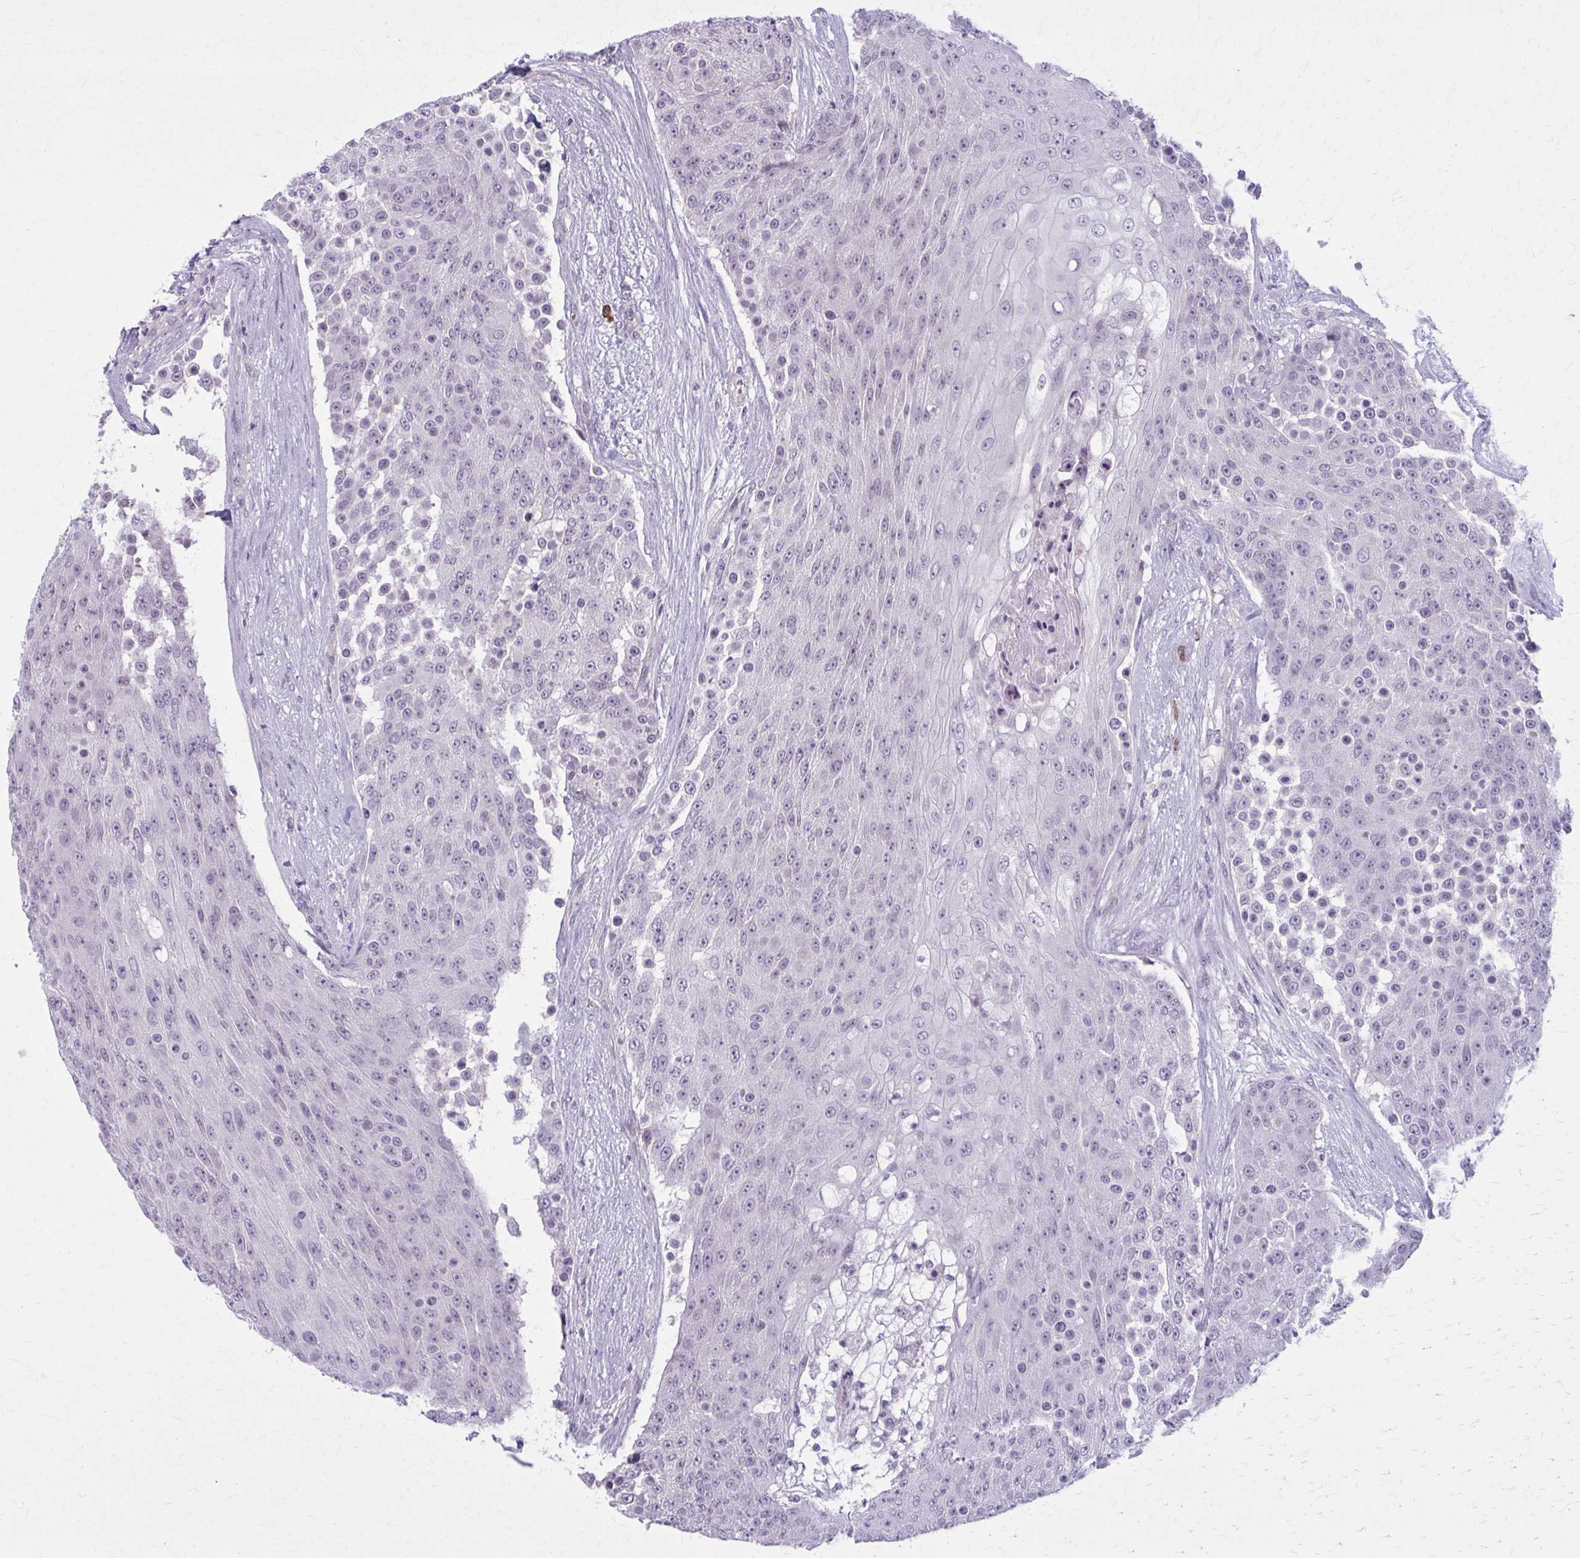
{"staining": {"intensity": "negative", "quantity": "none", "location": "none"}, "tissue": "urothelial cancer", "cell_type": "Tumor cells", "image_type": "cancer", "snomed": [{"axis": "morphology", "description": "Urothelial carcinoma, High grade"}, {"axis": "topography", "description": "Urinary bladder"}], "caption": "Immunohistochemical staining of human urothelial cancer shows no significant positivity in tumor cells.", "gene": "CD38", "patient": {"sex": "female", "age": 63}}